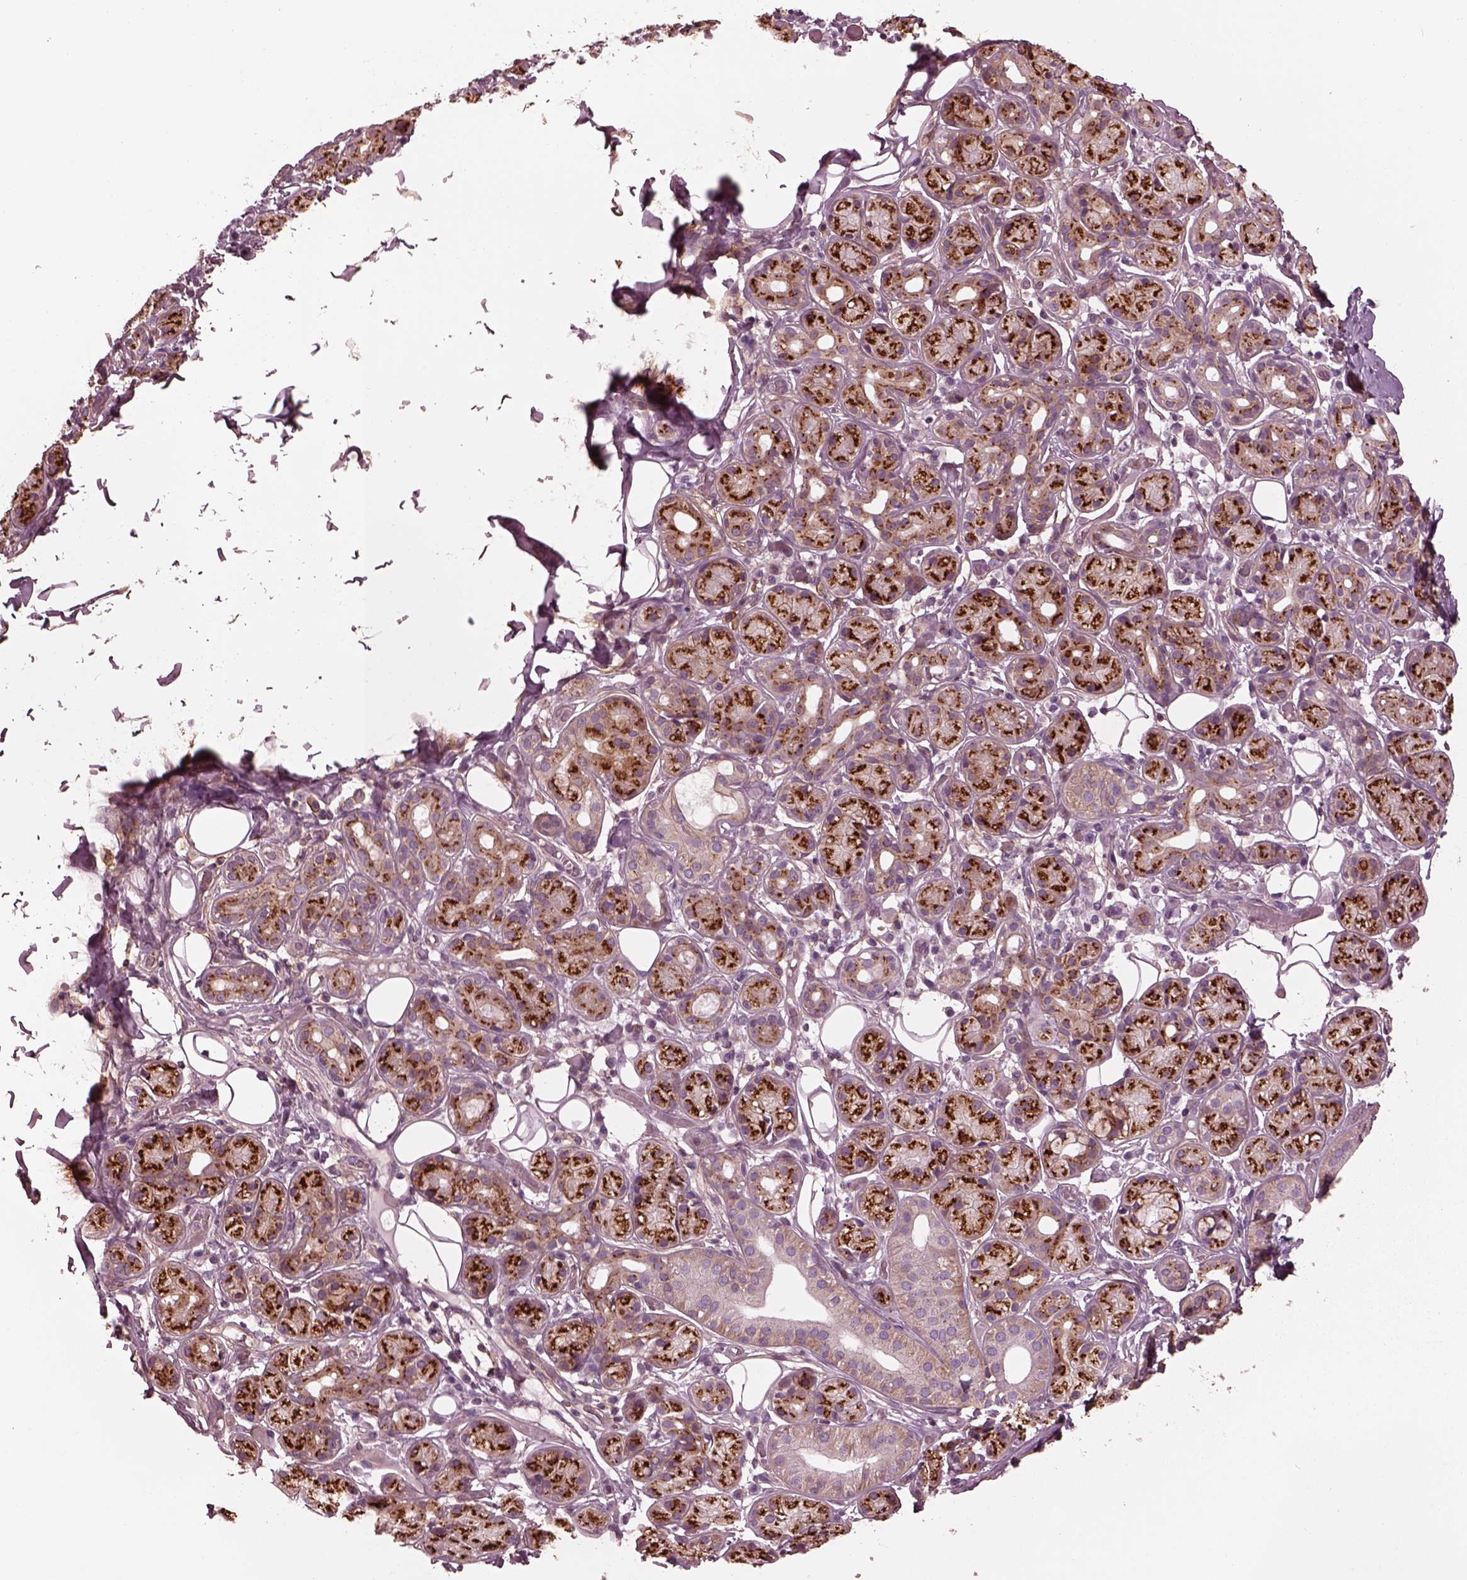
{"staining": {"intensity": "strong", "quantity": ">75%", "location": "cytoplasmic/membranous"}, "tissue": "salivary gland", "cell_type": "Glandular cells", "image_type": "normal", "snomed": [{"axis": "morphology", "description": "Normal tissue, NOS"}, {"axis": "topography", "description": "Salivary gland"}, {"axis": "topography", "description": "Peripheral nerve tissue"}], "caption": "IHC histopathology image of benign salivary gland: salivary gland stained using immunohistochemistry (IHC) reveals high levels of strong protein expression localized specifically in the cytoplasmic/membranous of glandular cells, appearing as a cytoplasmic/membranous brown color.", "gene": "ELAPOR1", "patient": {"sex": "male", "age": 71}}